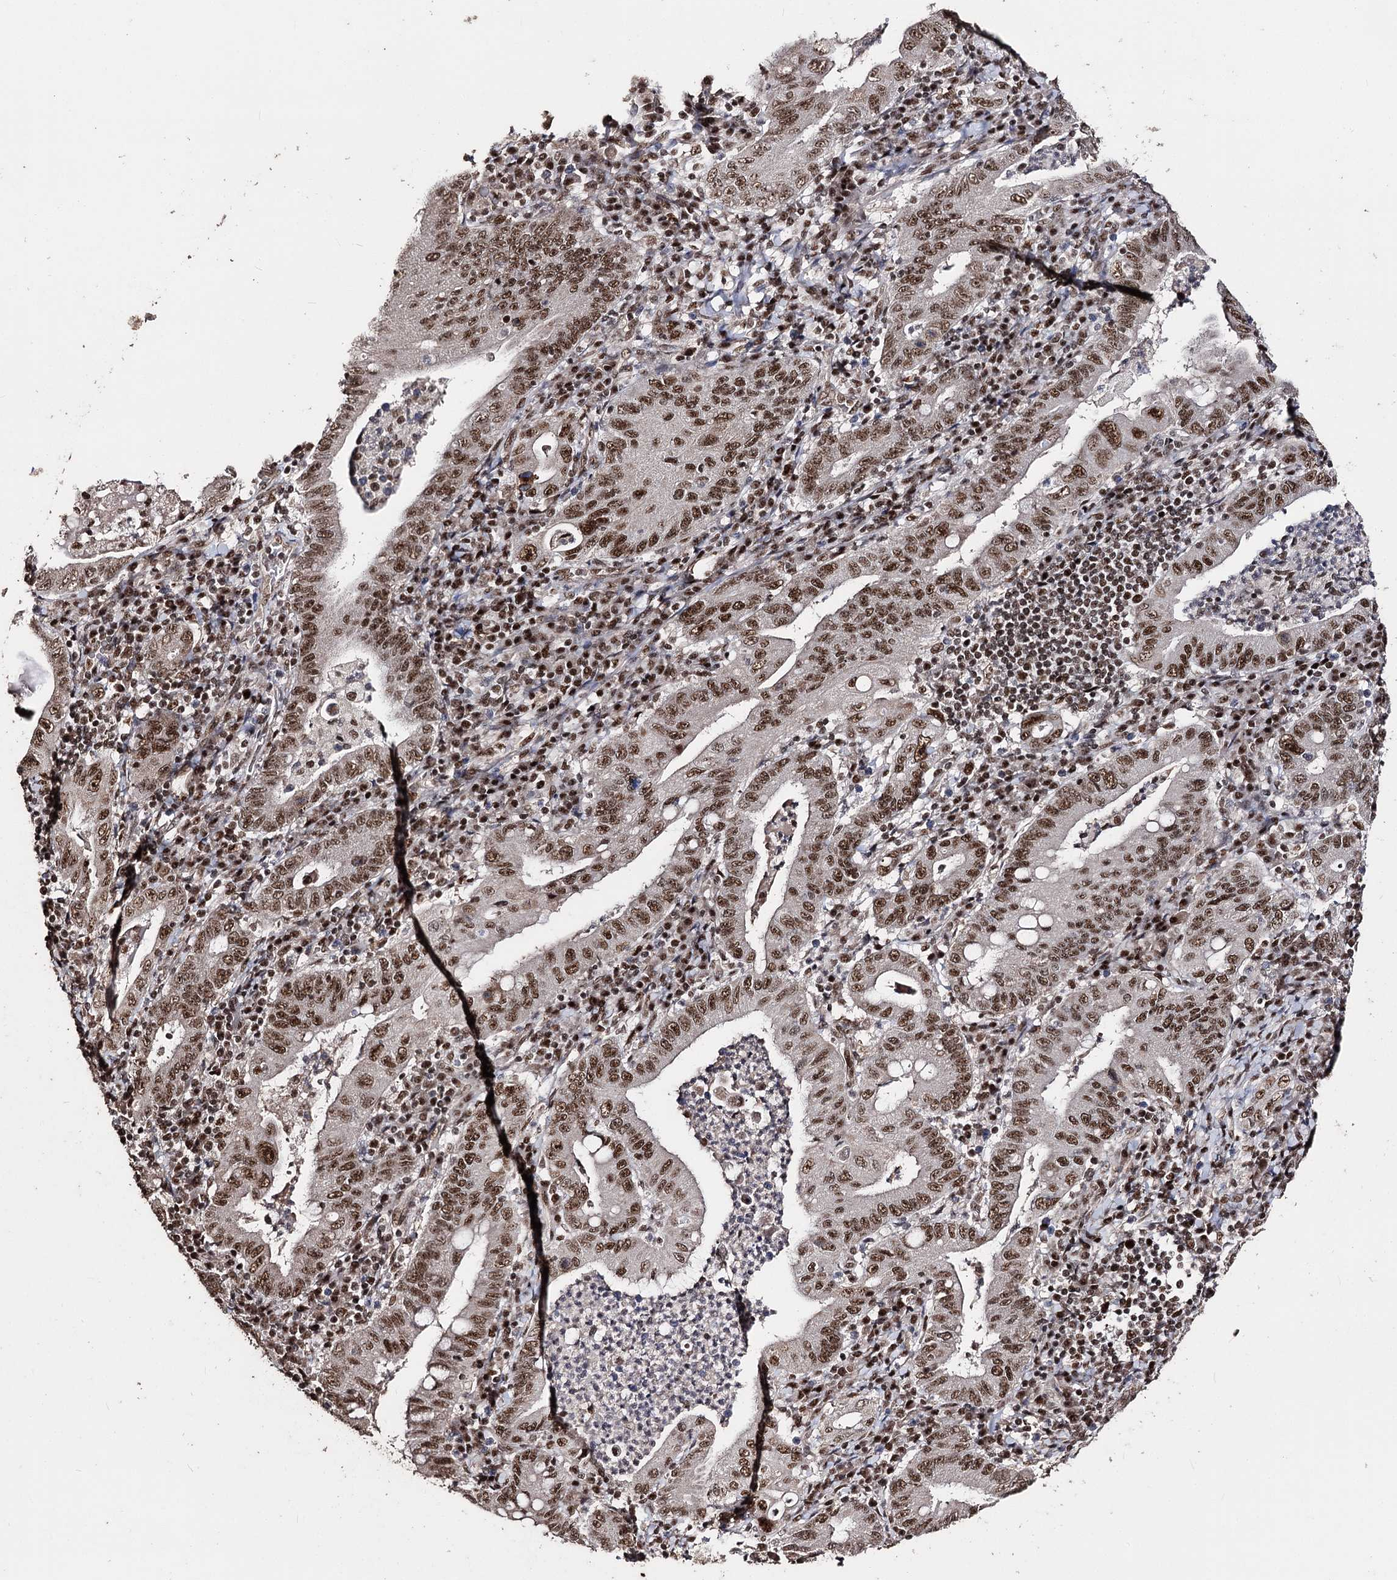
{"staining": {"intensity": "moderate", "quantity": ">75%", "location": "nuclear"}, "tissue": "stomach cancer", "cell_type": "Tumor cells", "image_type": "cancer", "snomed": [{"axis": "morphology", "description": "Normal tissue, NOS"}, {"axis": "morphology", "description": "Adenocarcinoma, NOS"}, {"axis": "topography", "description": "Esophagus"}, {"axis": "topography", "description": "Stomach, upper"}, {"axis": "topography", "description": "Peripheral nerve tissue"}], "caption": "IHC (DAB) staining of human adenocarcinoma (stomach) reveals moderate nuclear protein expression in approximately >75% of tumor cells.", "gene": "U2SURP", "patient": {"sex": "male", "age": 62}}